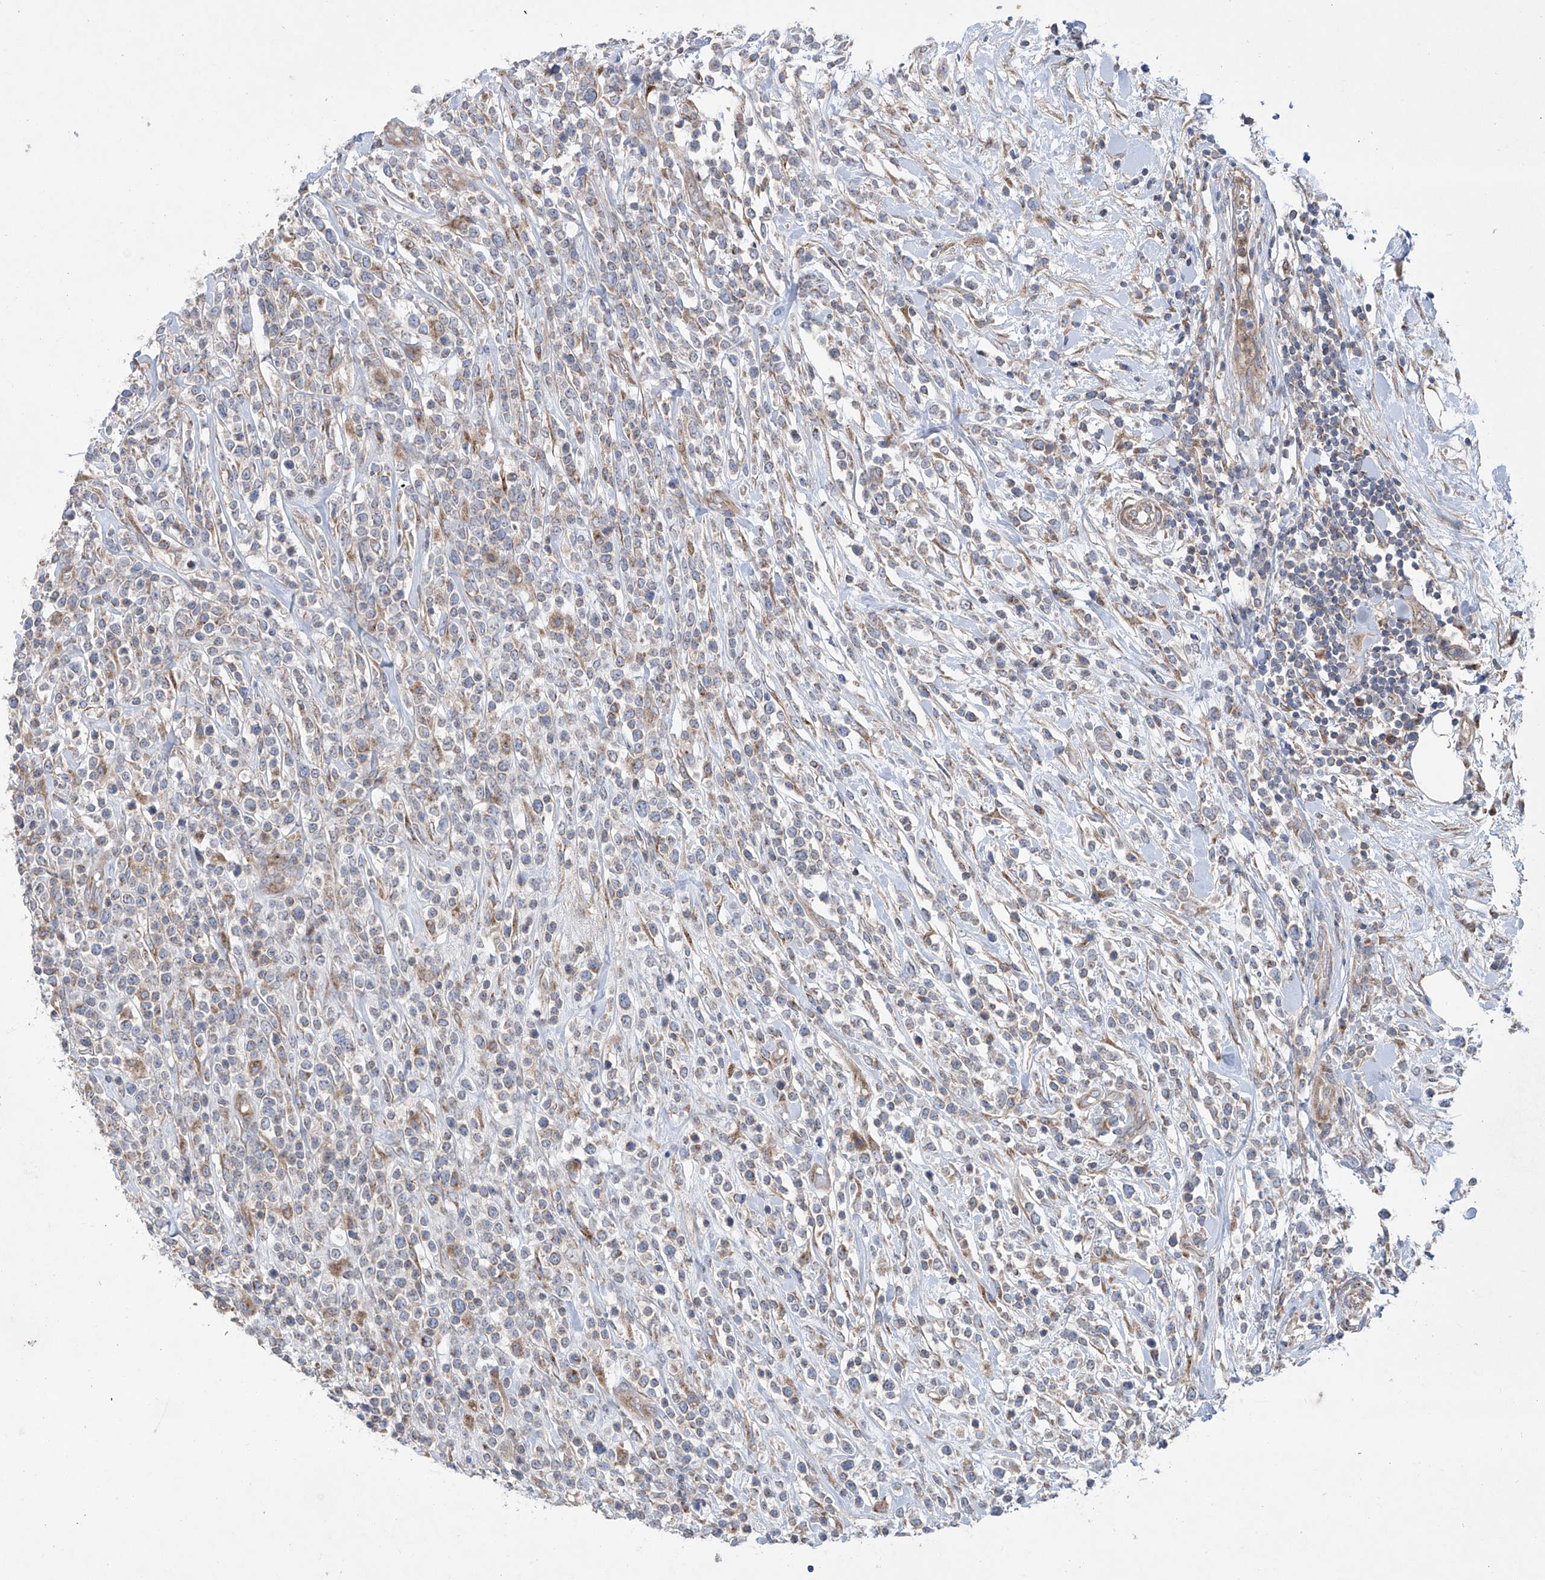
{"staining": {"intensity": "weak", "quantity": "25%-75%", "location": "cytoplasmic/membranous"}, "tissue": "lymphoma", "cell_type": "Tumor cells", "image_type": "cancer", "snomed": [{"axis": "morphology", "description": "Malignant lymphoma, non-Hodgkin's type, High grade"}, {"axis": "topography", "description": "Colon"}], "caption": "Immunohistochemical staining of human lymphoma demonstrates low levels of weak cytoplasmic/membranous protein positivity in about 25%-75% of tumor cells. (brown staining indicates protein expression, while blue staining denotes nuclei).", "gene": "KLC4", "patient": {"sex": "female", "age": 53}}